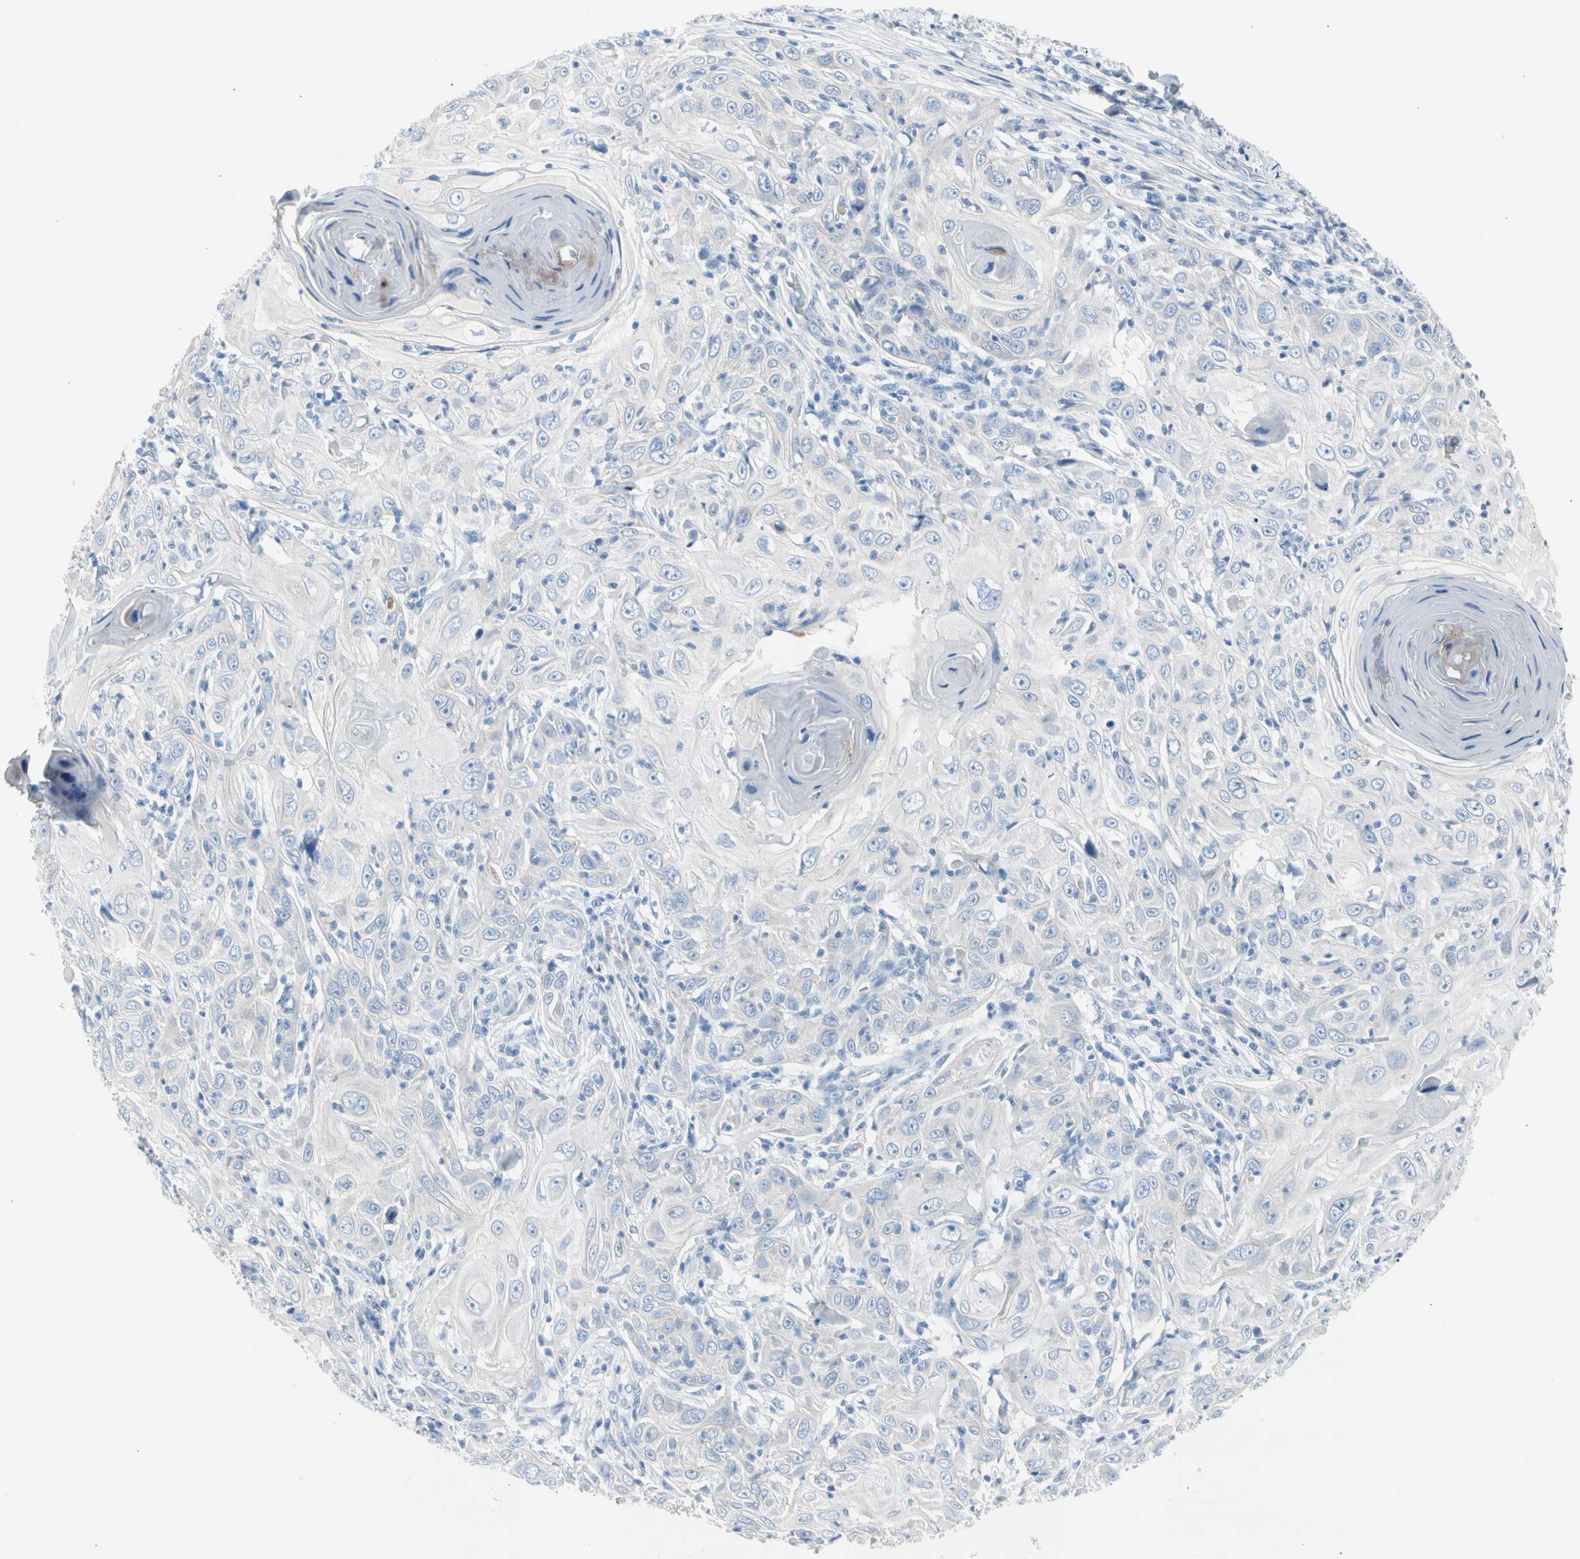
{"staining": {"intensity": "negative", "quantity": "none", "location": "none"}, "tissue": "skin cancer", "cell_type": "Tumor cells", "image_type": "cancer", "snomed": [{"axis": "morphology", "description": "Squamous cell carcinoma, NOS"}, {"axis": "topography", "description": "Skin"}], "caption": "DAB immunohistochemical staining of skin squamous cell carcinoma demonstrates no significant expression in tumor cells.", "gene": "TPO", "patient": {"sex": "female", "age": 88}}